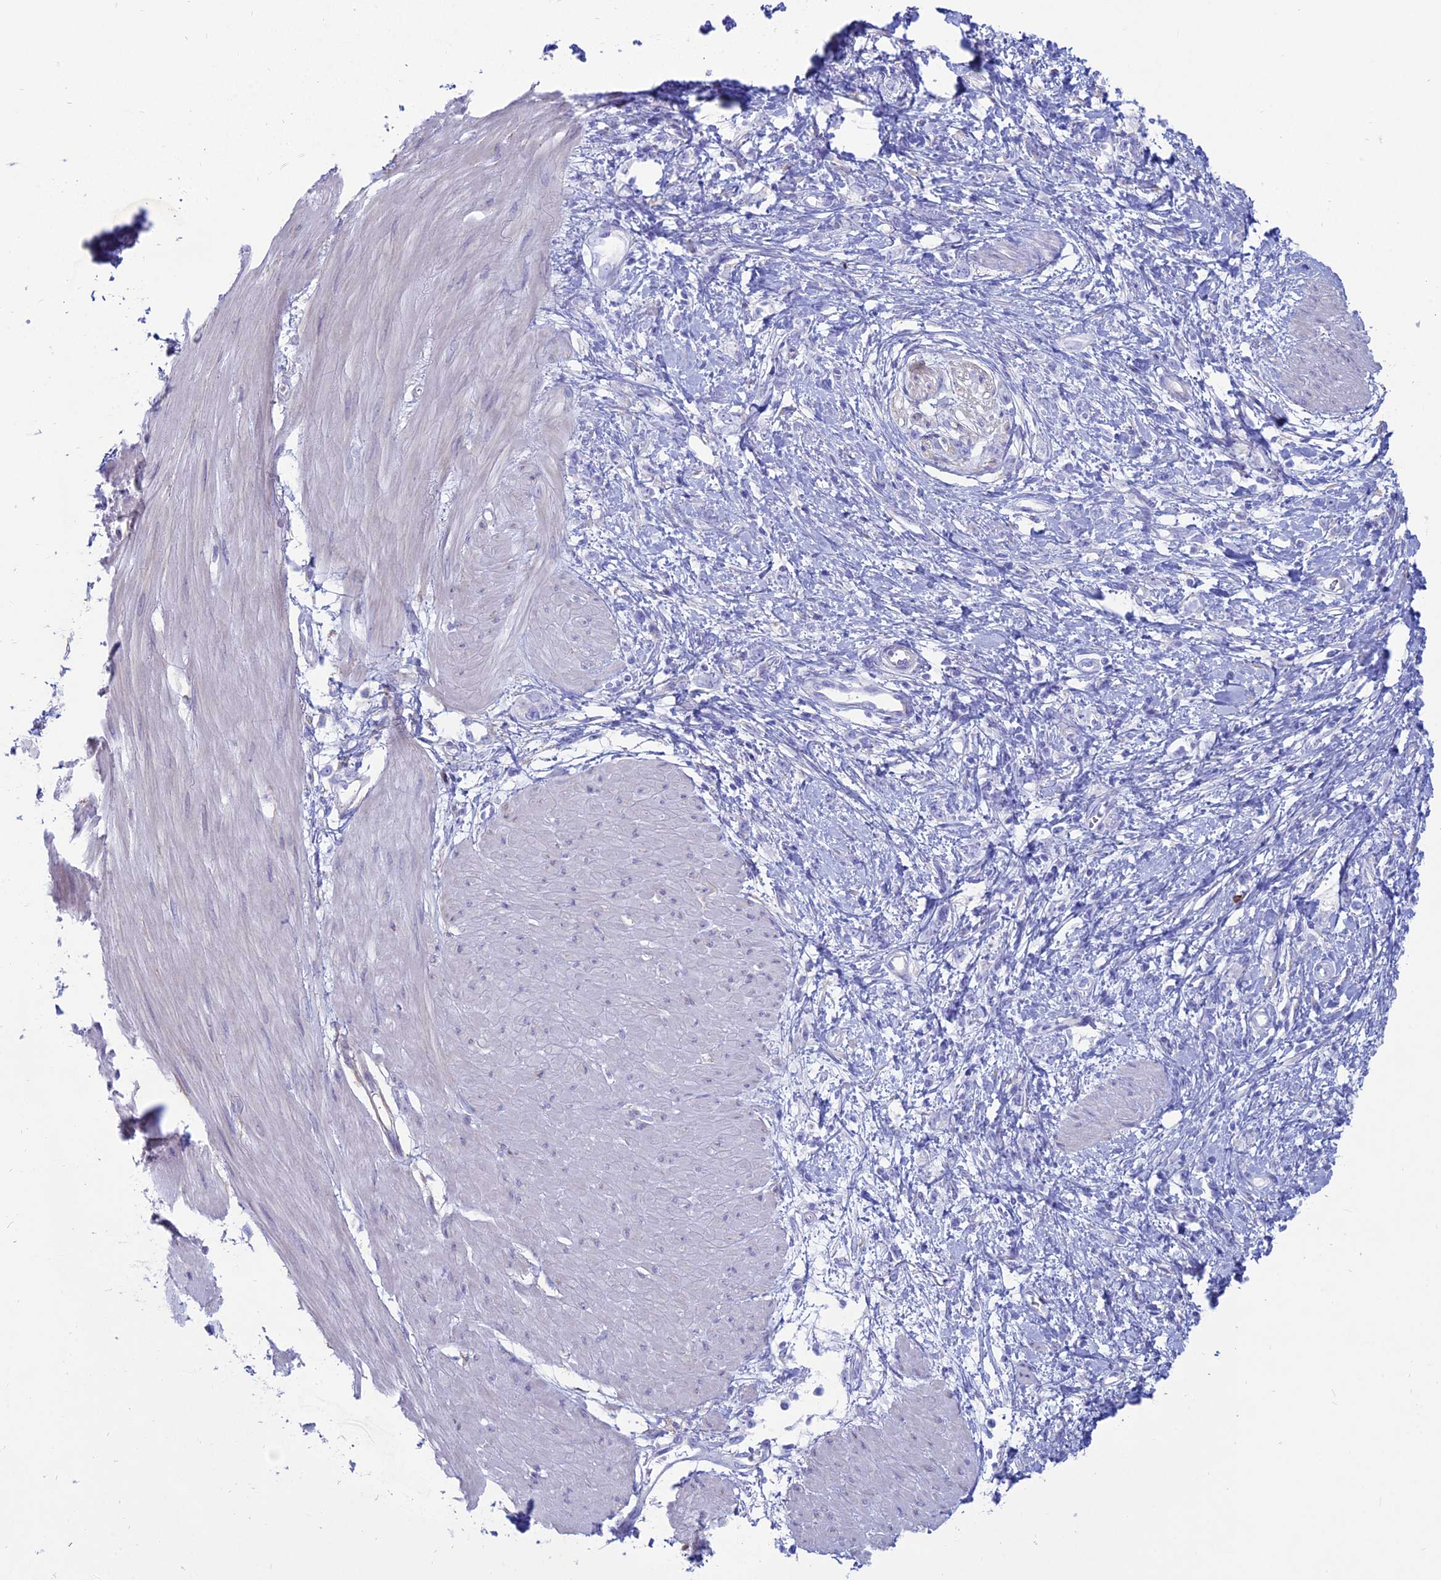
{"staining": {"intensity": "negative", "quantity": "none", "location": "none"}, "tissue": "stomach cancer", "cell_type": "Tumor cells", "image_type": "cancer", "snomed": [{"axis": "morphology", "description": "Adenocarcinoma, NOS"}, {"axis": "topography", "description": "Stomach"}], "caption": "High magnification brightfield microscopy of stomach adenocarcinoma stained with DAB (brown) and counterstained with hematoxylin (blue): tumor cells show no significant staining.", "gene": "OR2AE1", "patient": {"sex": "female", "age": 76}}